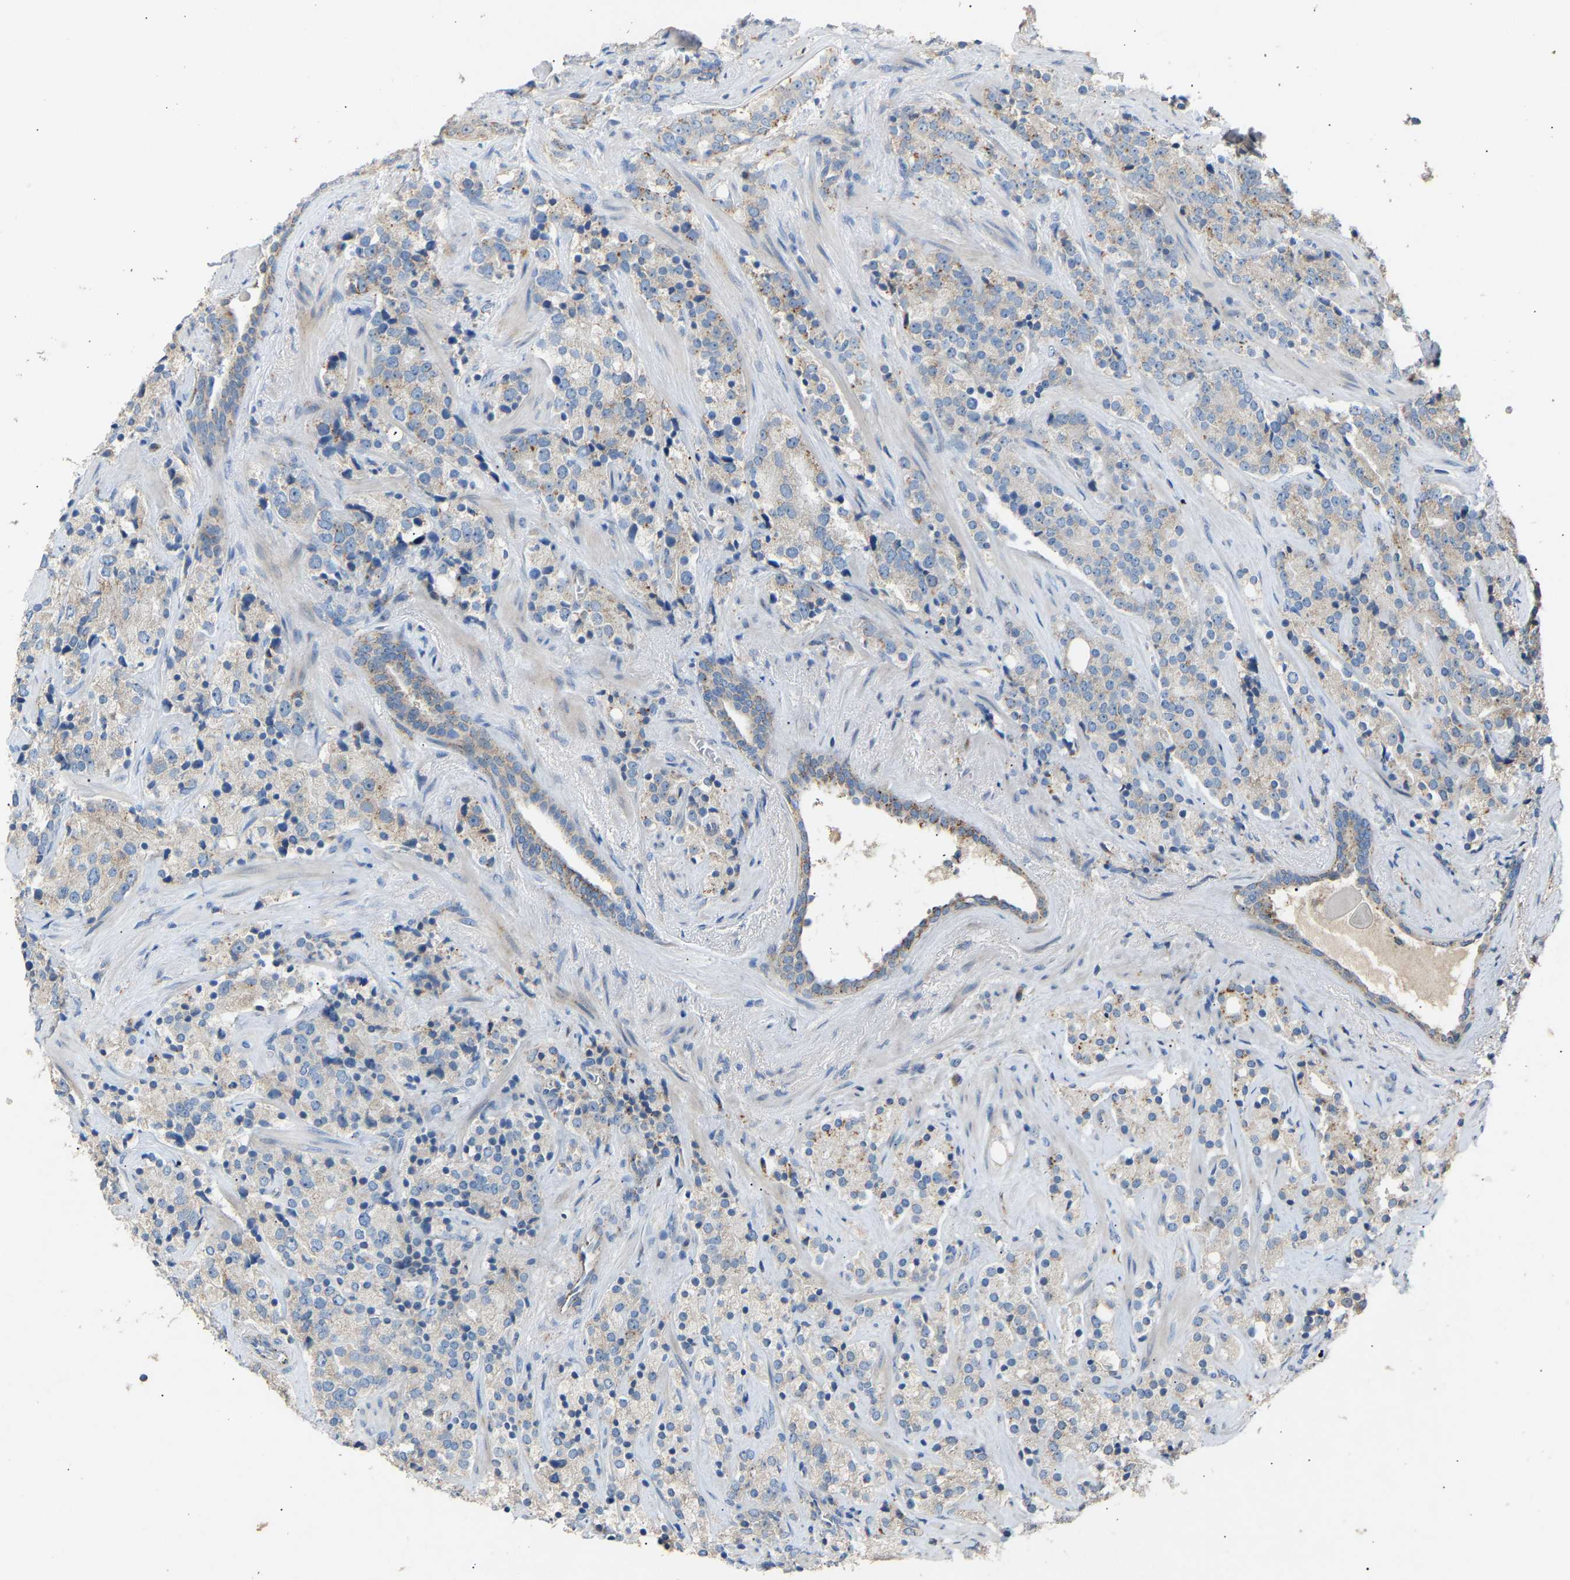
{"staining": {"intensity": "weak", "quantity": "<25%", "location": "cytoplasmic/membranous"}, "tissue": "prostate cancer", "cell_type": "Tumor cells", "image_type": "cancer", "snomed": [{"axis": "morphology", "description": "Adenocarcinoma, High grade"}, {"axis": "topography", "description": "Prostate"}], "caption": "Immunohistochemical staining of prostate cancer demonstrates no significant expression in tumor cells.", "gene": "RGP1", "patient": {"sex": "male", "age": 71}}